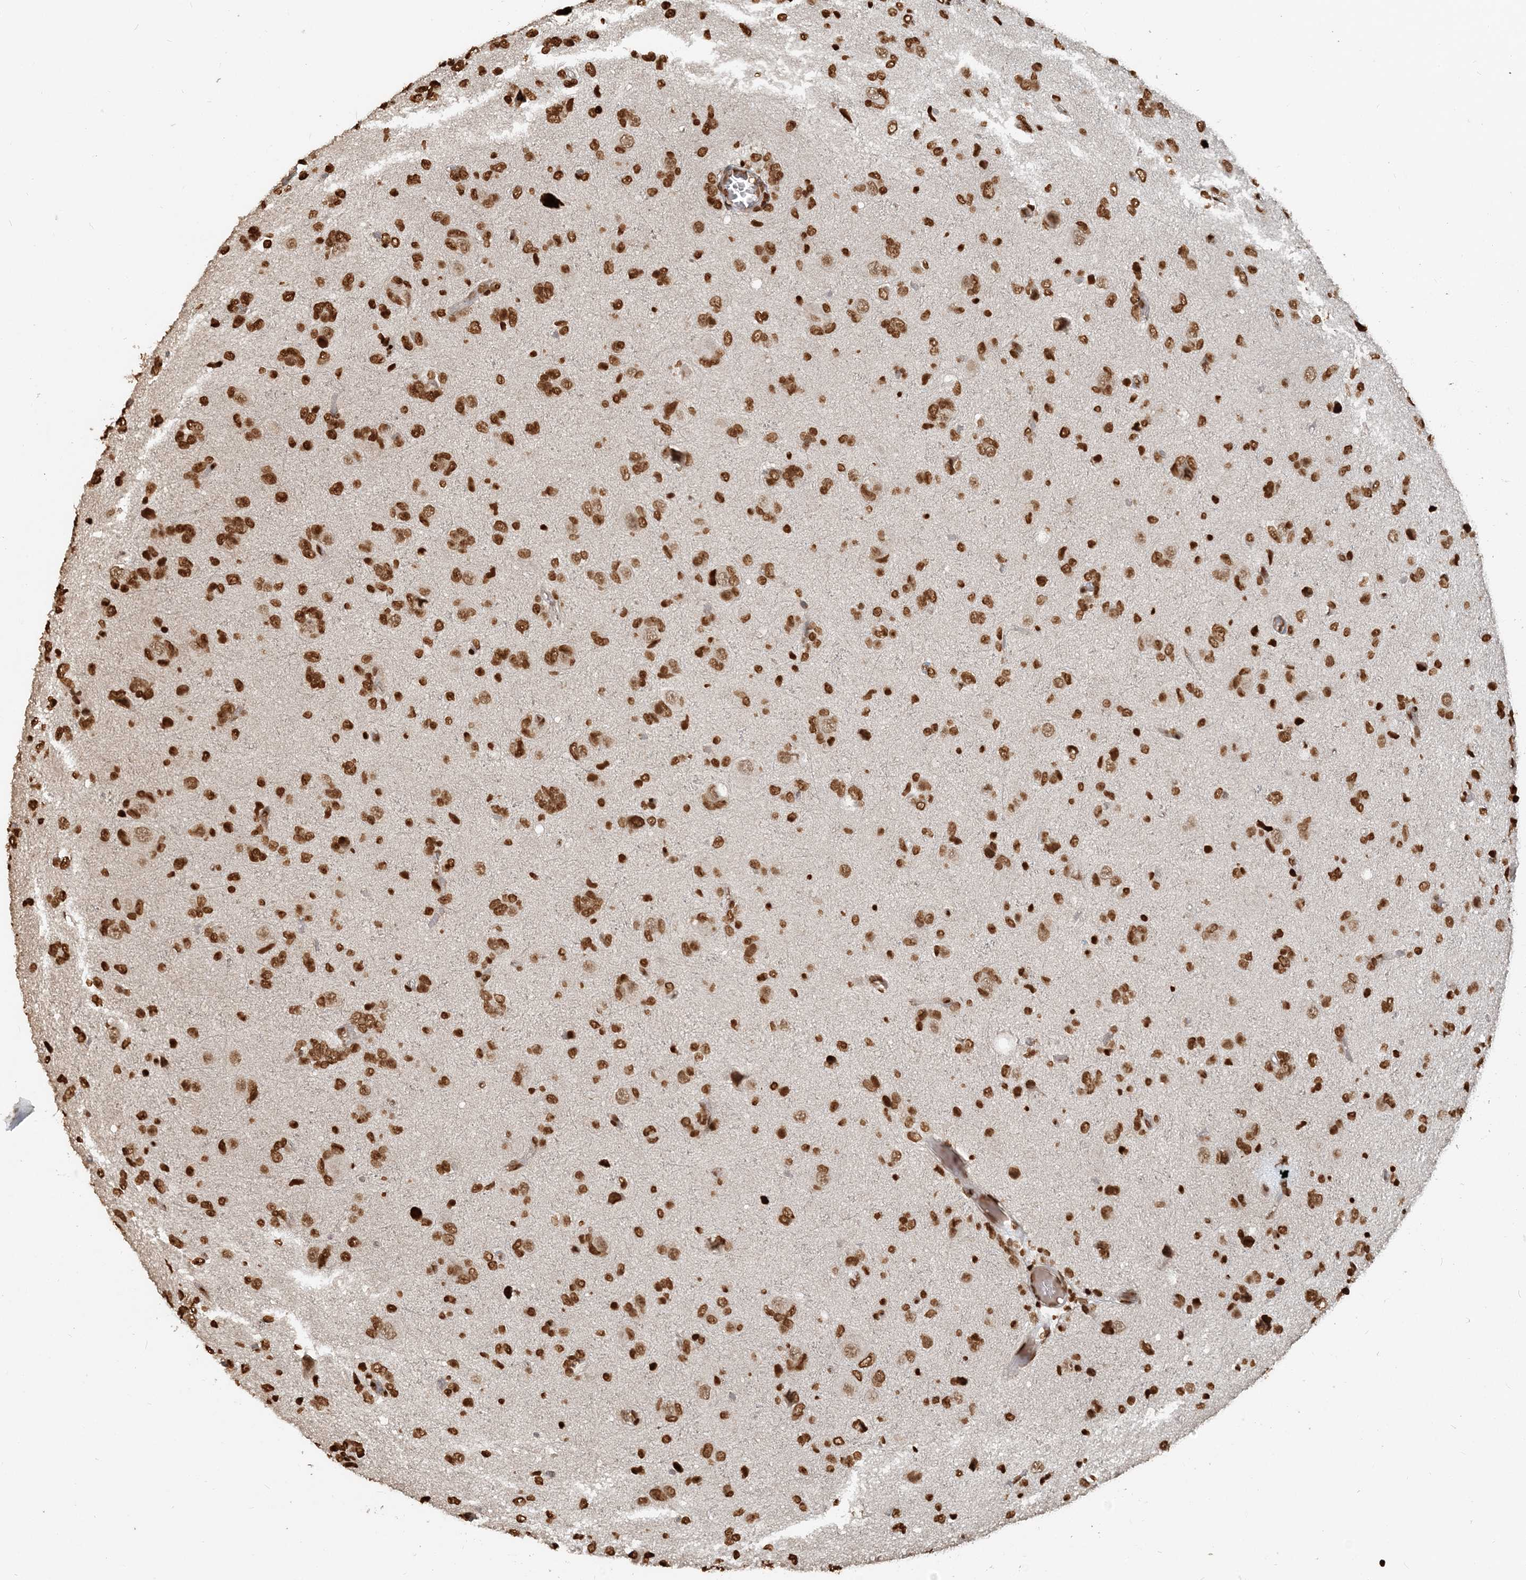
{"staining": {"intensity": "moderate", "quantity": ">75%", "location": "nuclear"}, "tissue": "glioma", "cell_type": "Tumor cells", "image_type": "cancer", "snomed": [{"axis": "morphology", "description": "Glioma, malignant, High grade"}, {"axis": "topography", "description": "Brain"}], "caption": "An image showing moderate nuclear positivity in approximately >75% of tumor cells in glioma, as visualized by brown immunohistochemical staining.", "gene": "H3-3B", "patient": {"sex": "female", "age": 59}}